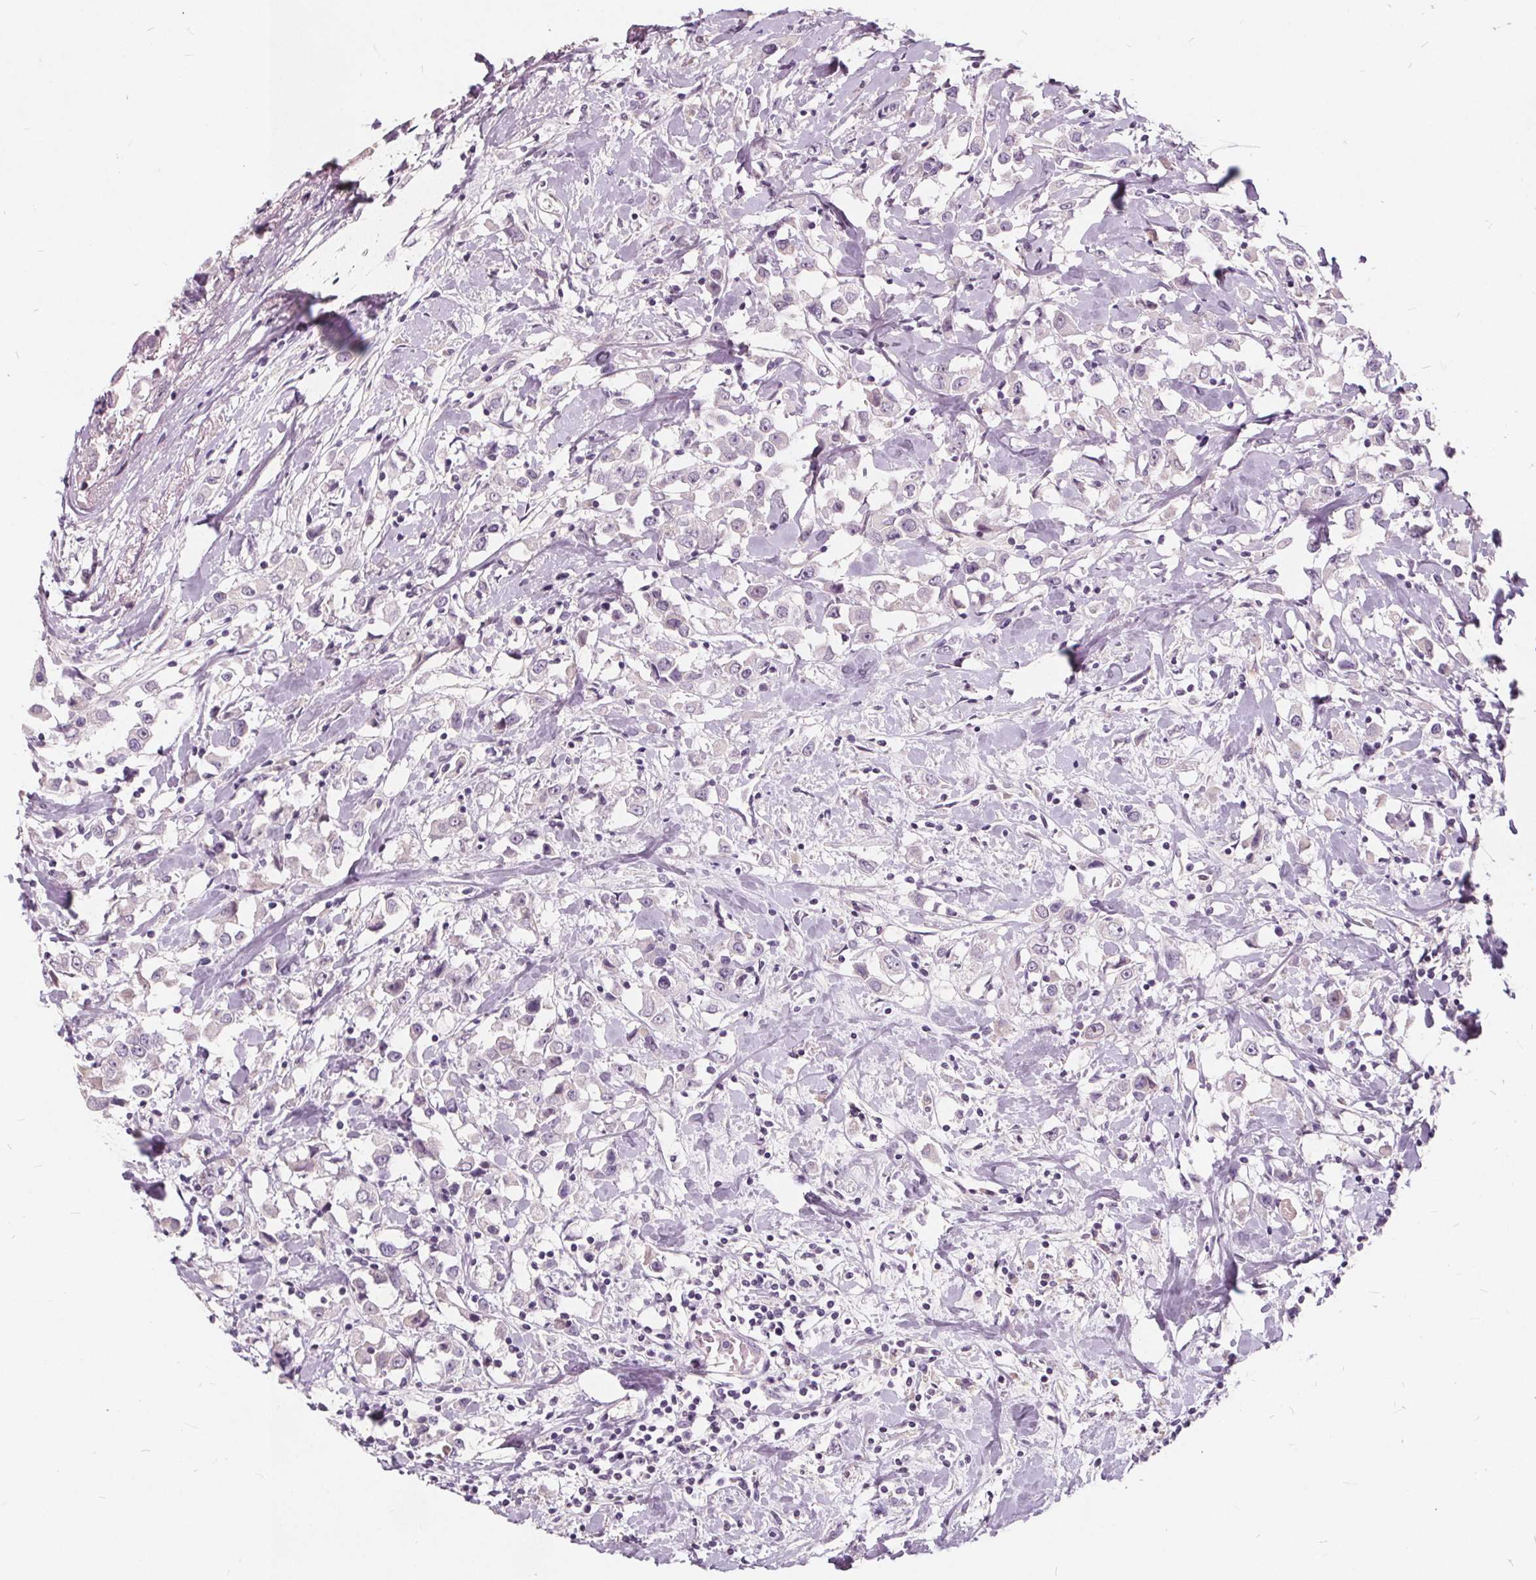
{"staining": {"intensity": "negative", "quantity": "none", "location": "none"}, "tissue": "breast cancer", "cell_type": "Tumor cells", "image_type": "cancer", "snomed": [{"axis": "morphology", "description": "Duct carcinoma"}, {"axis": "topography", "description": "Breast"}], "caption": "Photomicrograph shows no protein expression in tumor cells of invasive ductal carcinoma (breast) tissue.", "gene": "PLA2G2E", "patient": {"sex": "female", "age": 61}}